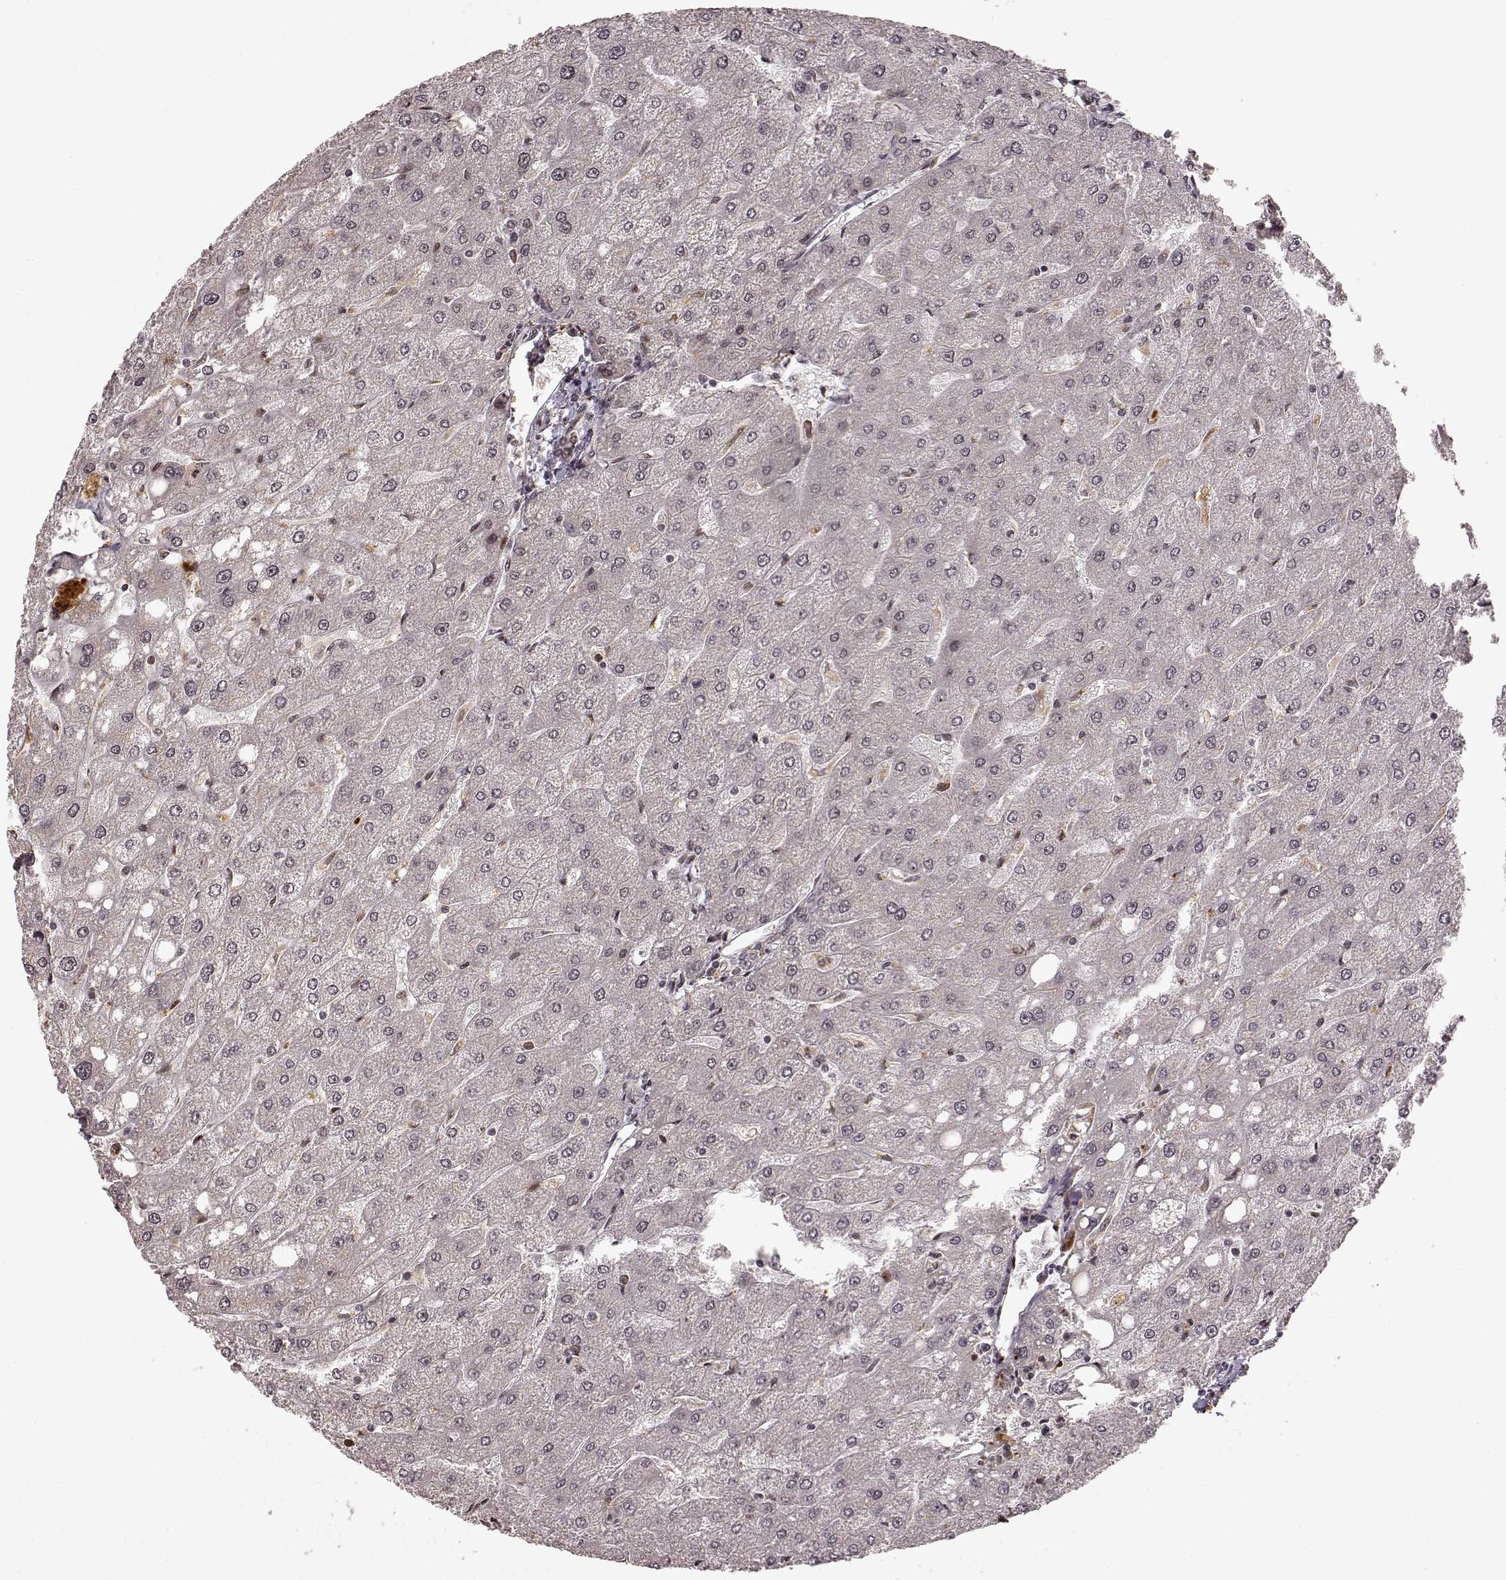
{"staining": {"intensity": "negative", "quantity": "none", "location": "none"}, "tissue": "liver", "cell_type": "Cholangiocytes", "image_type": "normal", "snomed": [{"axis": "morphology", "description": "Normal tissue, NOS"}, {"axis": "topography", "description": "Liver"}], "caption": "A high-resolution micrograph shows immunohistochemistry staining of benign liver, which shows no significant expression in cholangiocytes. (Brightfield microscopy of DAB IHC at high magnification).", "gene": "SLC12A9", "patient": {"sex": "male", "age": 67}}